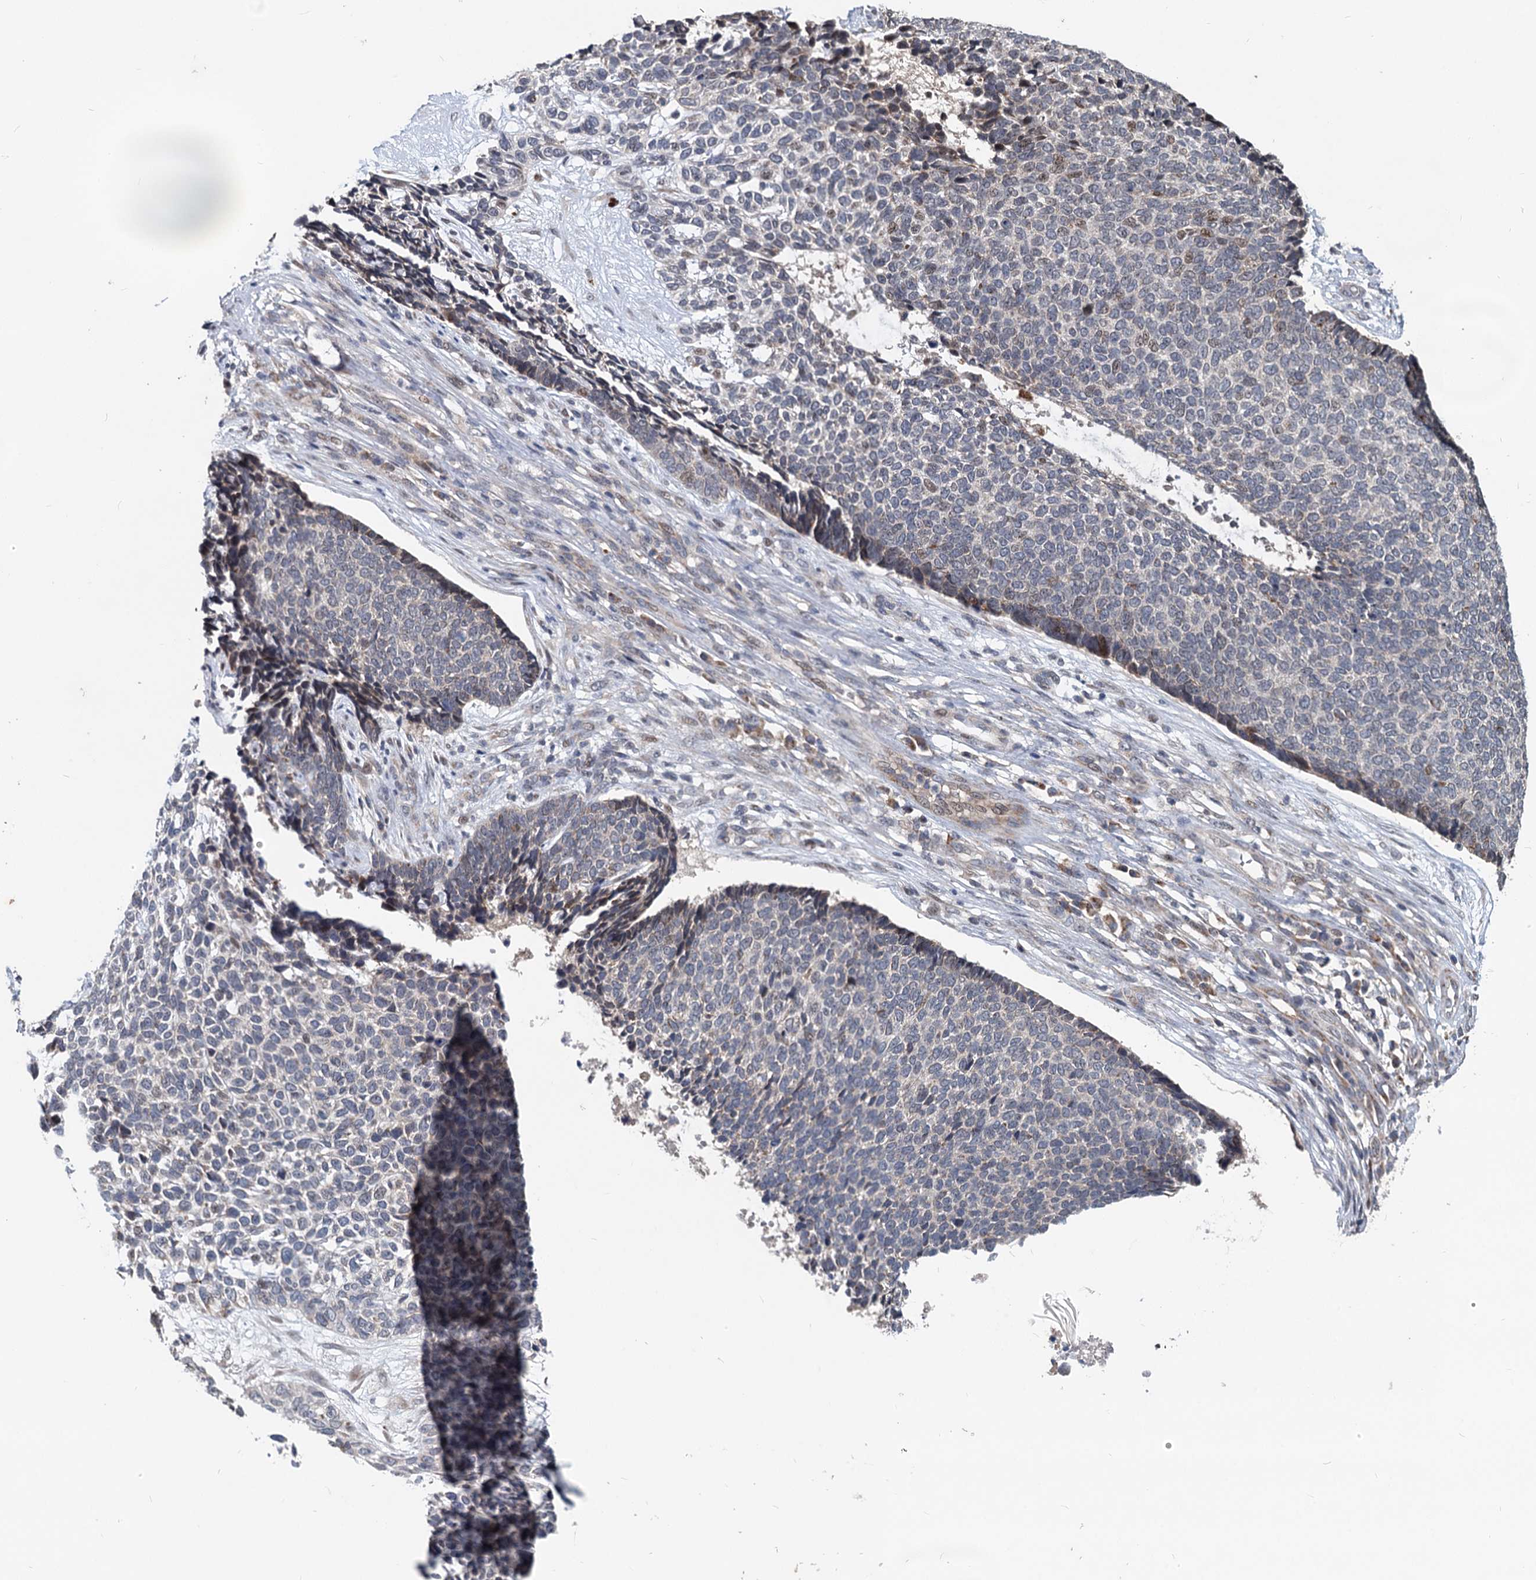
{"staining": {"intensity": "weak", "quantity": "<25%", "location": "nuclear"}, "tissue": "skin cancer", "cell_type": "Tumor cells", "image_type": "cancer", "snomed": [{"axis": "morphology", "description": "Basal cell carcinoma"}, {"axis": "topography", "description": "Skin"}], "caption": "Protein analysis of skin cancer demonstrates no significant positivity in tumor cells.", "gene": "RITA1", "patient": {"sex": "female", "age": 84}}